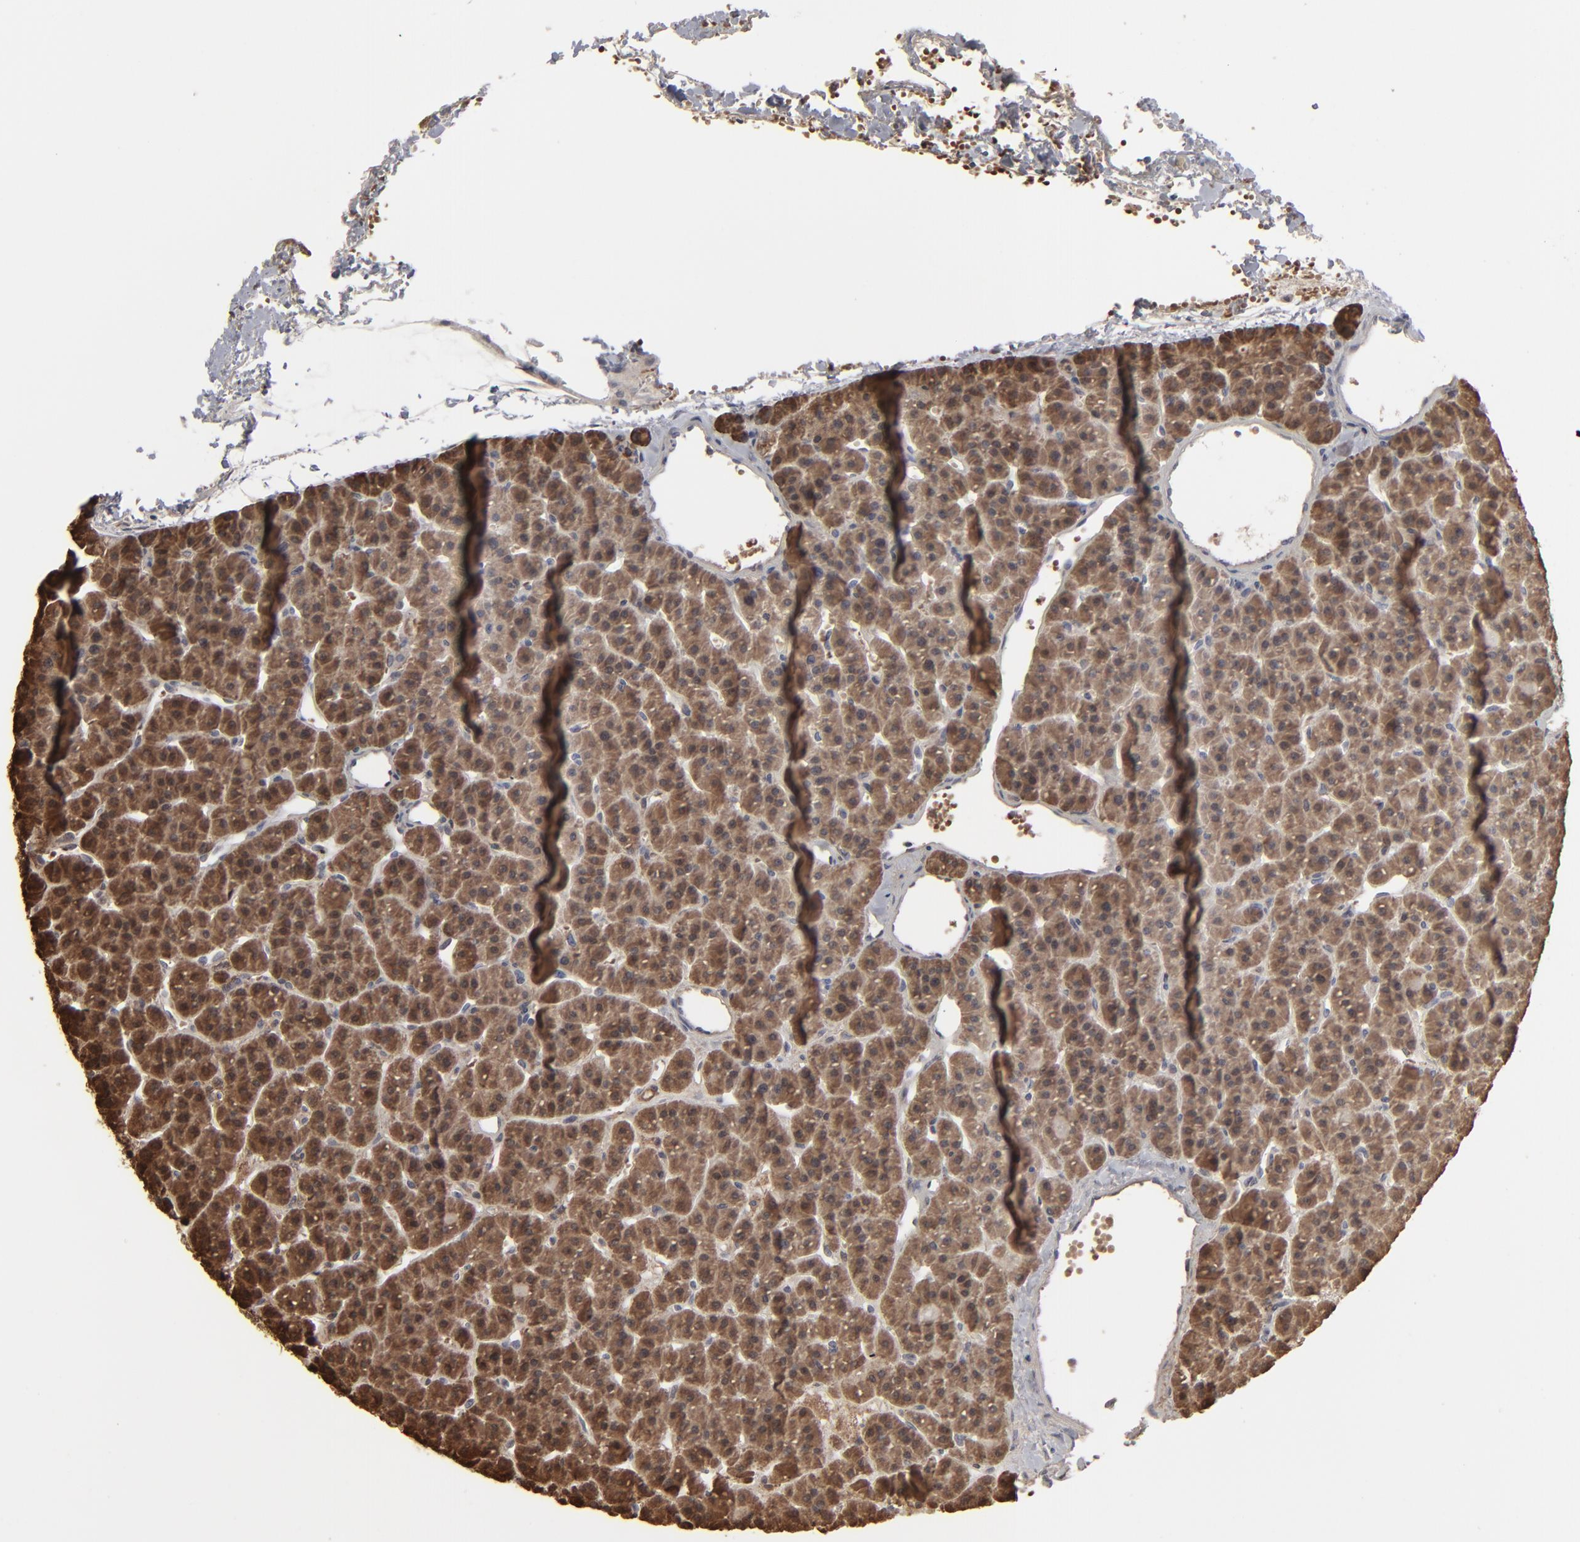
{"staining": {"intensity": "strong", "quantity": ">75%", "location": "cytoplasmic/membranous"}, "tissue": "parathyroid gland", "cell_type": "Glandular cells", "image_type": "normal", "snomed": [{"axis": "morphology", "description": "Normal tissue, NOS"}, {"axis": "topography", "description": "Parathyroid gland"}], "caption": "Protein staining exhibits strong cytoplasmic/membranous staining in about >75% of glandular cells in benign parathyroid gland. (DAB (3,3'-diaminobenzidine) IHC, brown staining for protein, blue staining for nuclei).", "gene": "NME1", "patient": {"sex": "female", "age": 76}}